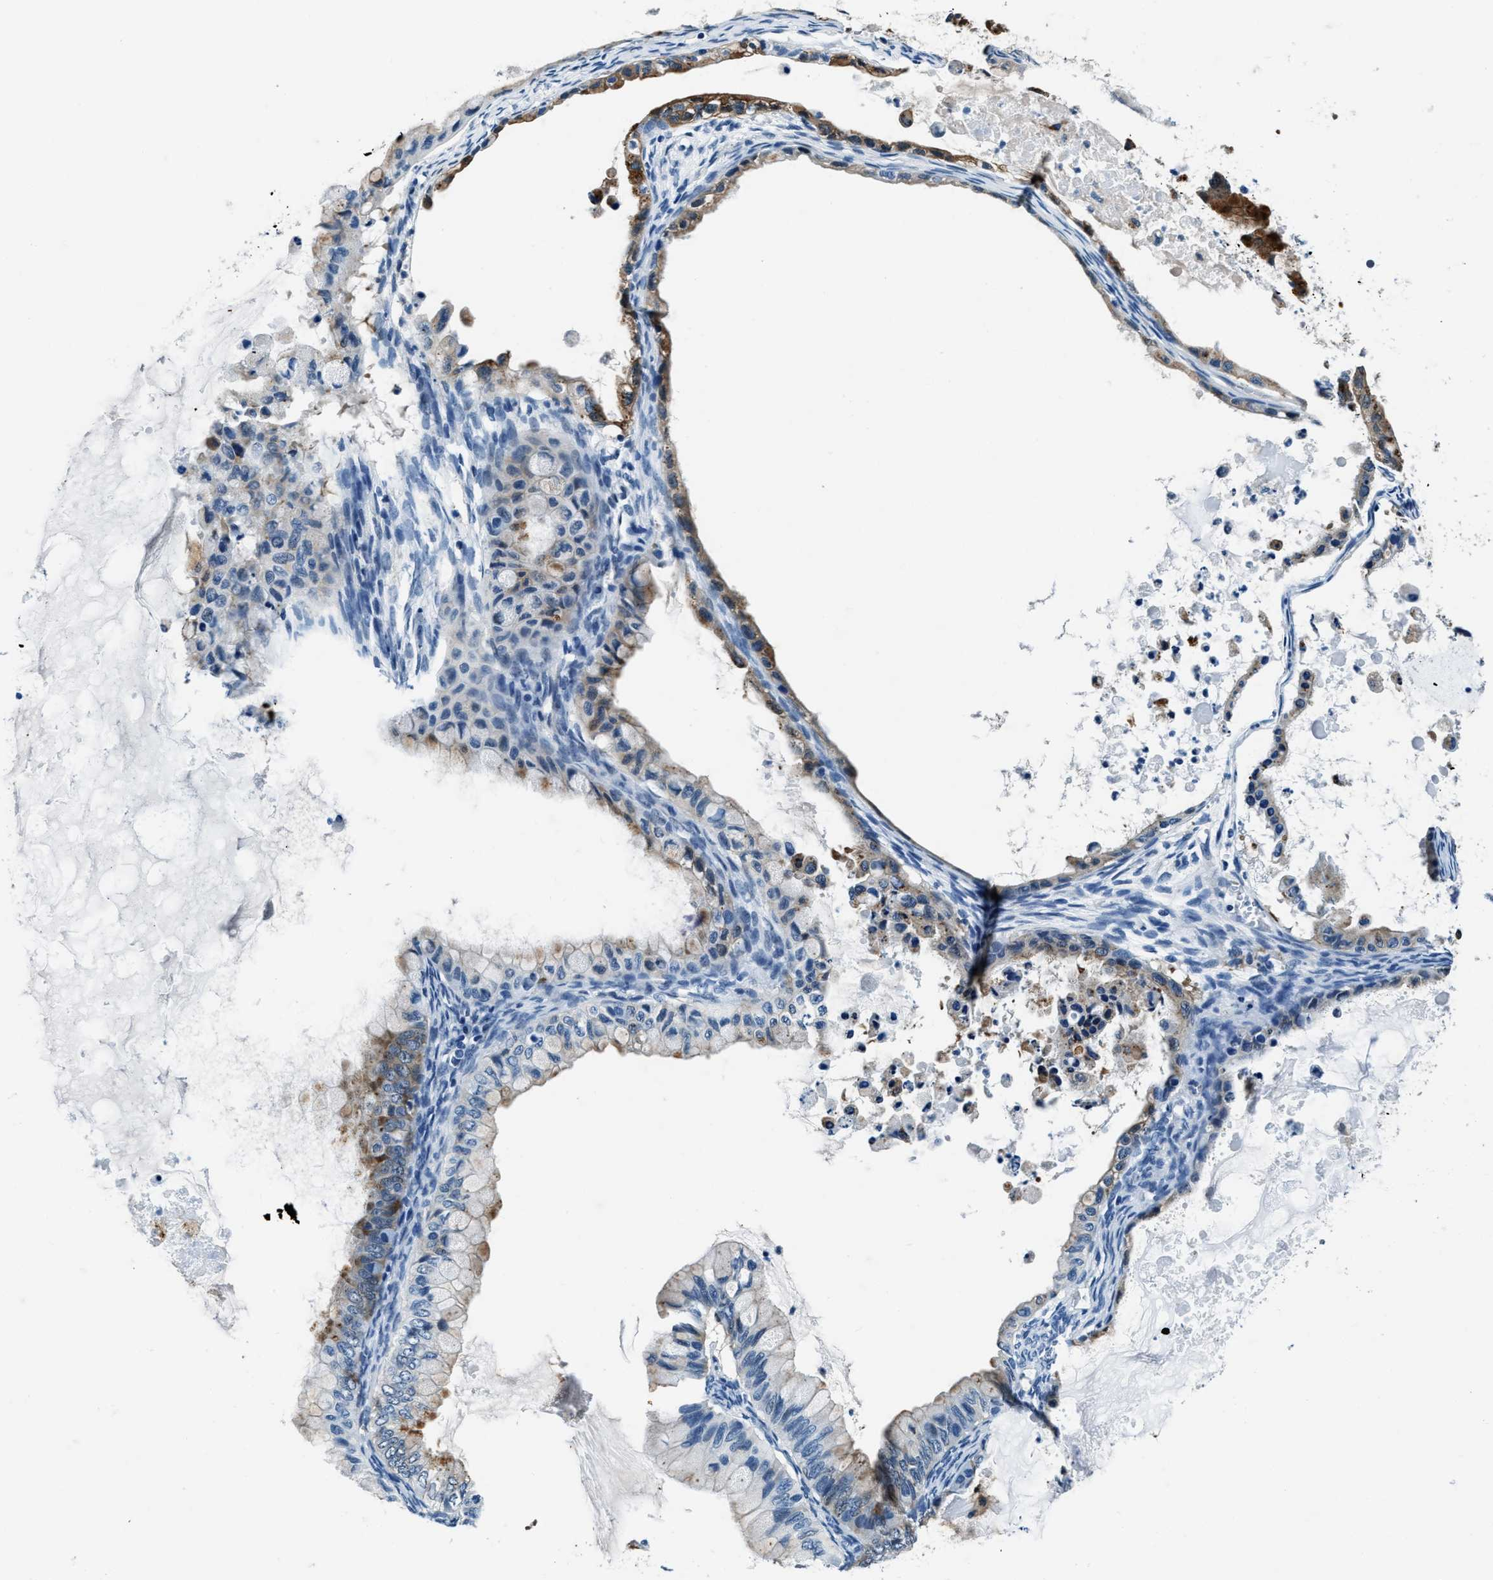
{"staining": {"intensity": "weak", "quantity": "25%-75%", "location": "cytoplasmic/membranous"}, "tissue": "ovarian cancer", "cell_type": "Tumor cells", "image_type": "cancer", "snomed": [{"axis": "morphology", "description": "Cystadenocarcinoma, mucinous, NOS"}, {"axis": "topography", "description": "Ovary"}], "caption": "There is low levels of weak cytoplasmic/membranous staining in tumor cells of ovarian mucinous cystadenocarcinoma, as demonstrated by immunohistochemical staining (brown color).", "gene": "PTPDC1", "patient": {"sex": "female", "age": 80}}